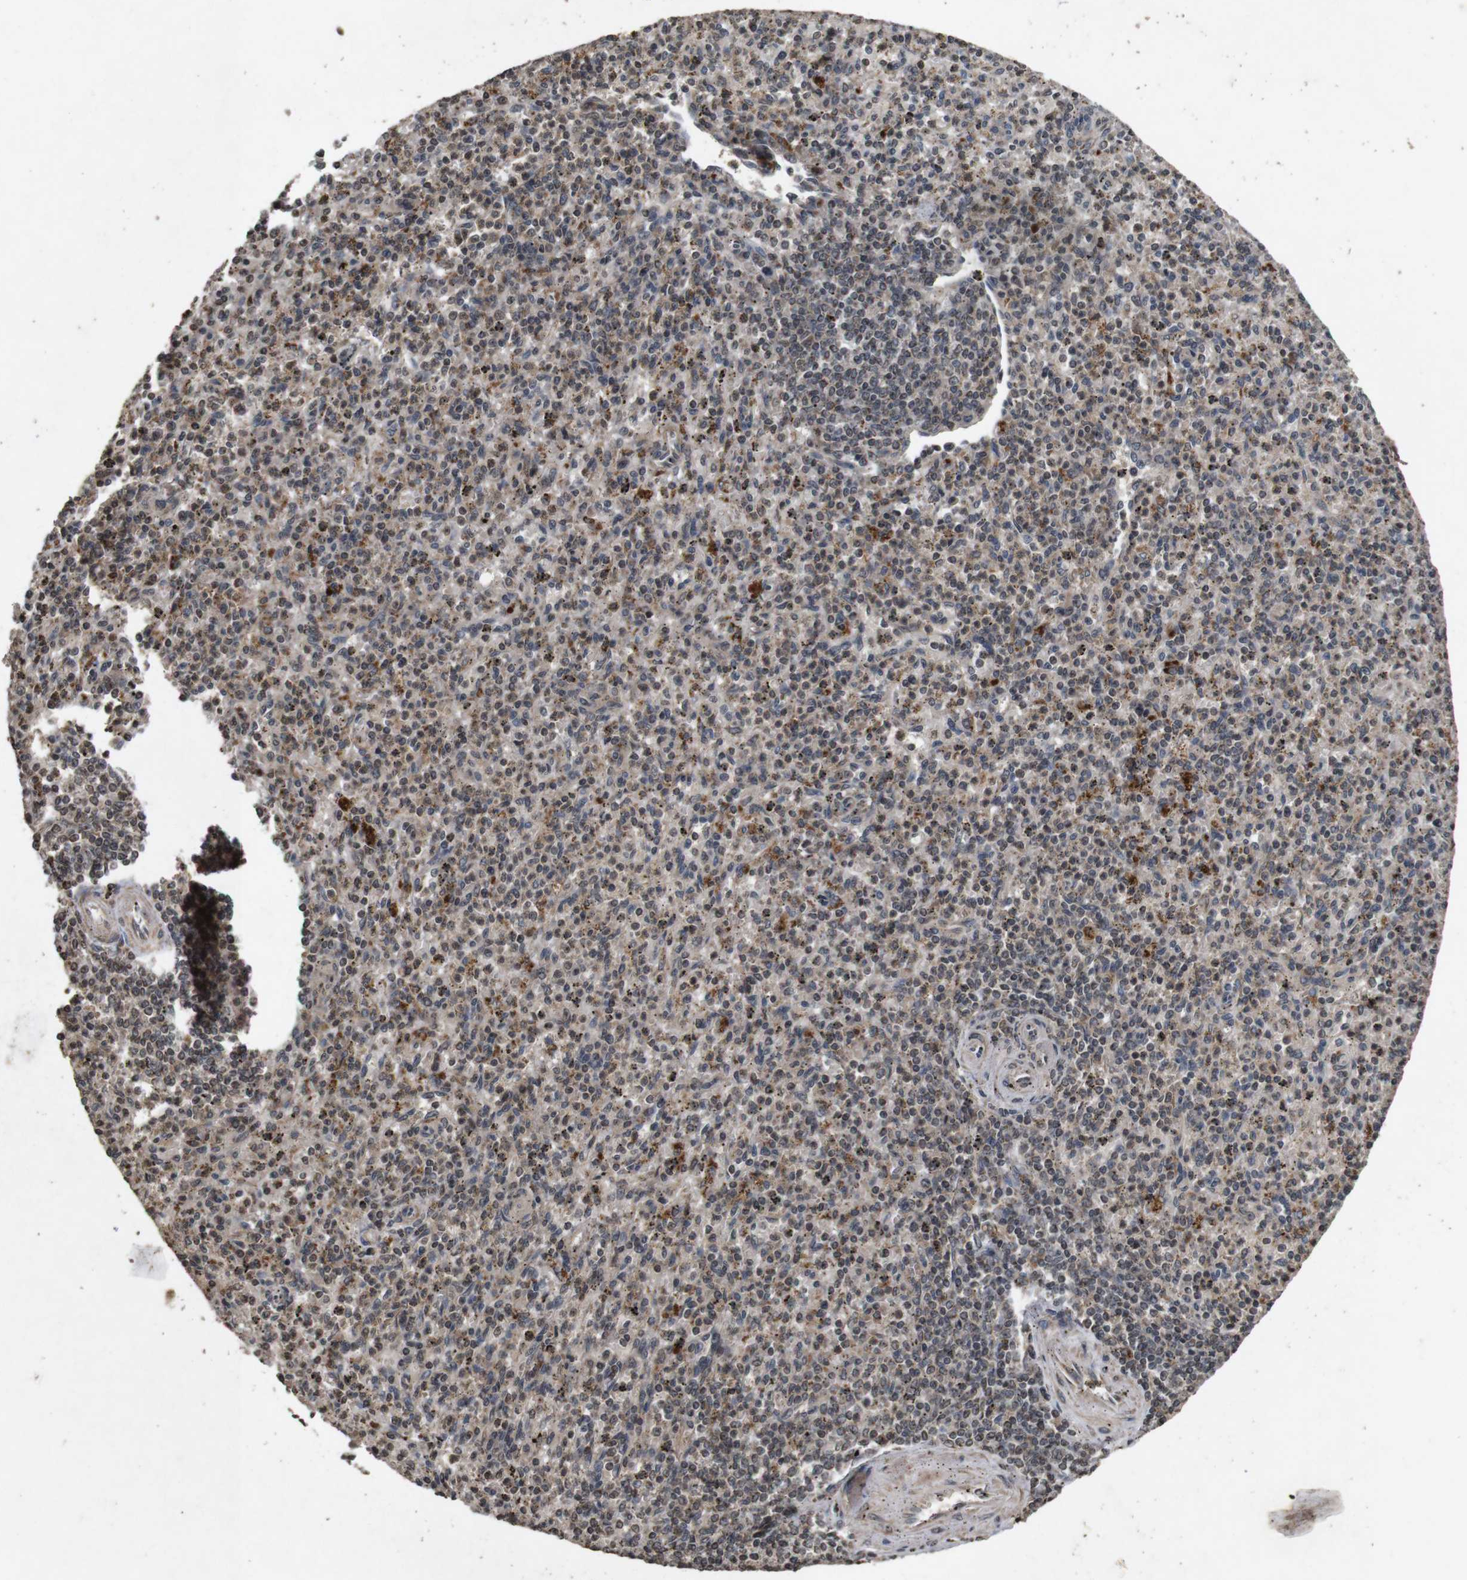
{"staining": {"intensity": "moderate", "quantity": "<25%", "location": "cytoplasmic/membranous"}, "tissue": "spleen", "cell_type": "Cells in red pulp", "image_type": "normal", "snomed": [{"axis": "morphology", "description": "Normal tissue, NOS"}, {"axis": "topography", "description": "Spleen"}], "caption": "Protein expression by immunohistochemistry shows moderate cytoplasmic/membranous staining in approximately <25% of cells in red pulp in benign spleen.", "gene": "SORL1", "patient": {"sex": "male", "age": 72}}